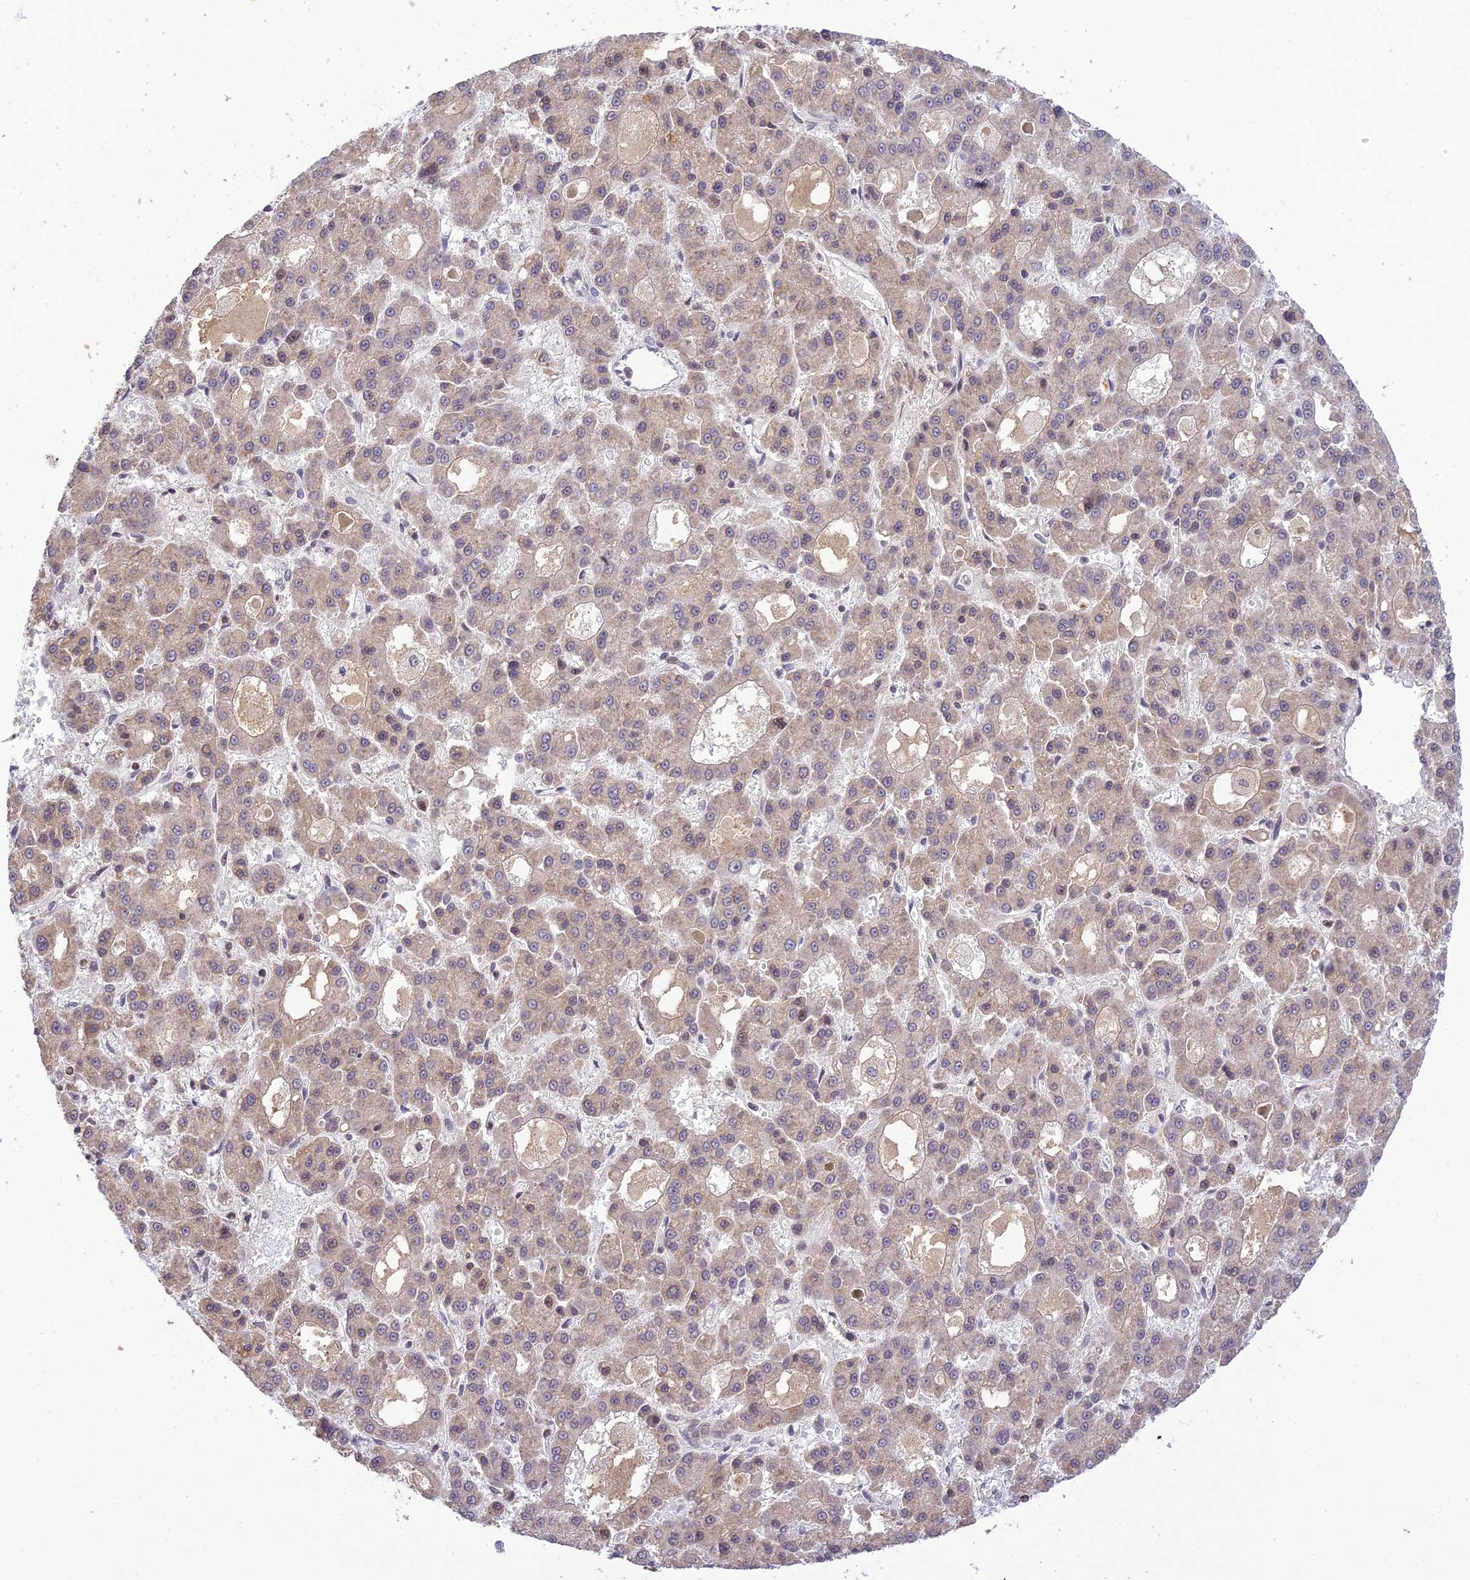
{"staining": {"intensity": "weak", "quantity": ">75%", "location": "cytoplasmic/membranous"}, "tissue": "liver cancer", "cell_type": "Tumor cells", "image_type": "cancer", "snomed": [{"axis": "morphology", "description": "Carcinoma, Hepatocellular, NOS"}, {"axis": "topography", "description": "Liver"}], "caption": "Human hepatocellular carcinoma (liver) stained for a protein (brown) exhibits weak cytoplasmic/membranous positive staining in about >75% of tumor cells.", "gene": "TEKT1", "patient": {"sex": "male", "age": 70}}